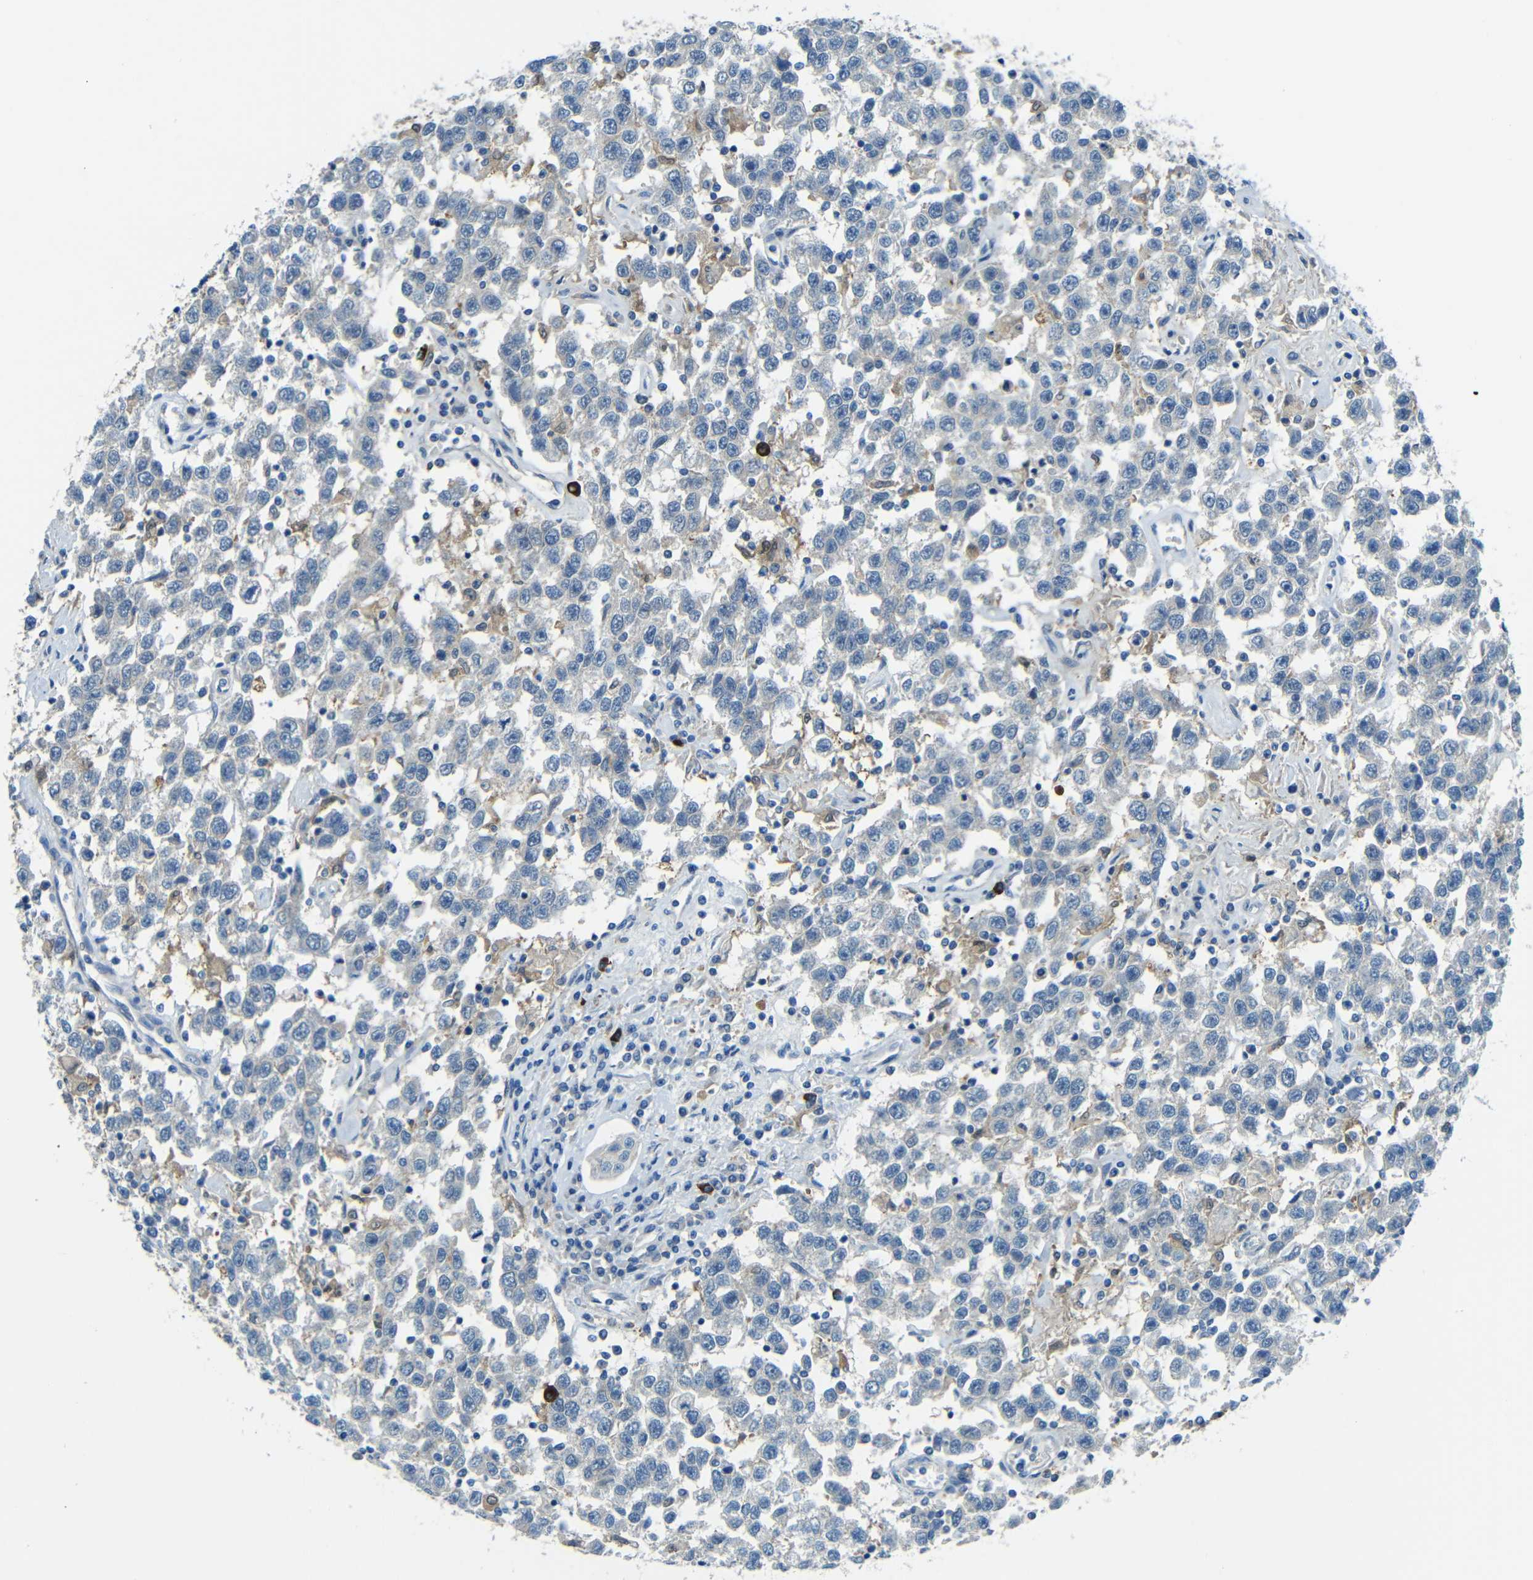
{"staining": {"intensity": "negative", "quantity": "none", "location": "none"}, "tissue": "testis cancer", "cell_type": "Tumor cells", "image_type": "cancer", "snomed": [{"axis": "morphology", "description": "Seminoma, NOS"}, {"axis": "topography", "description": "Testis"}], "caption": "Tumor cells are negative for brown protein staining in seminoma (testis). (DAB (3,3'-diaminobenzidine) immunohistochemistry (IHC), high magnification).", "gene": "CYP26B1", "patient": {"sex": "male", "age": 41}}